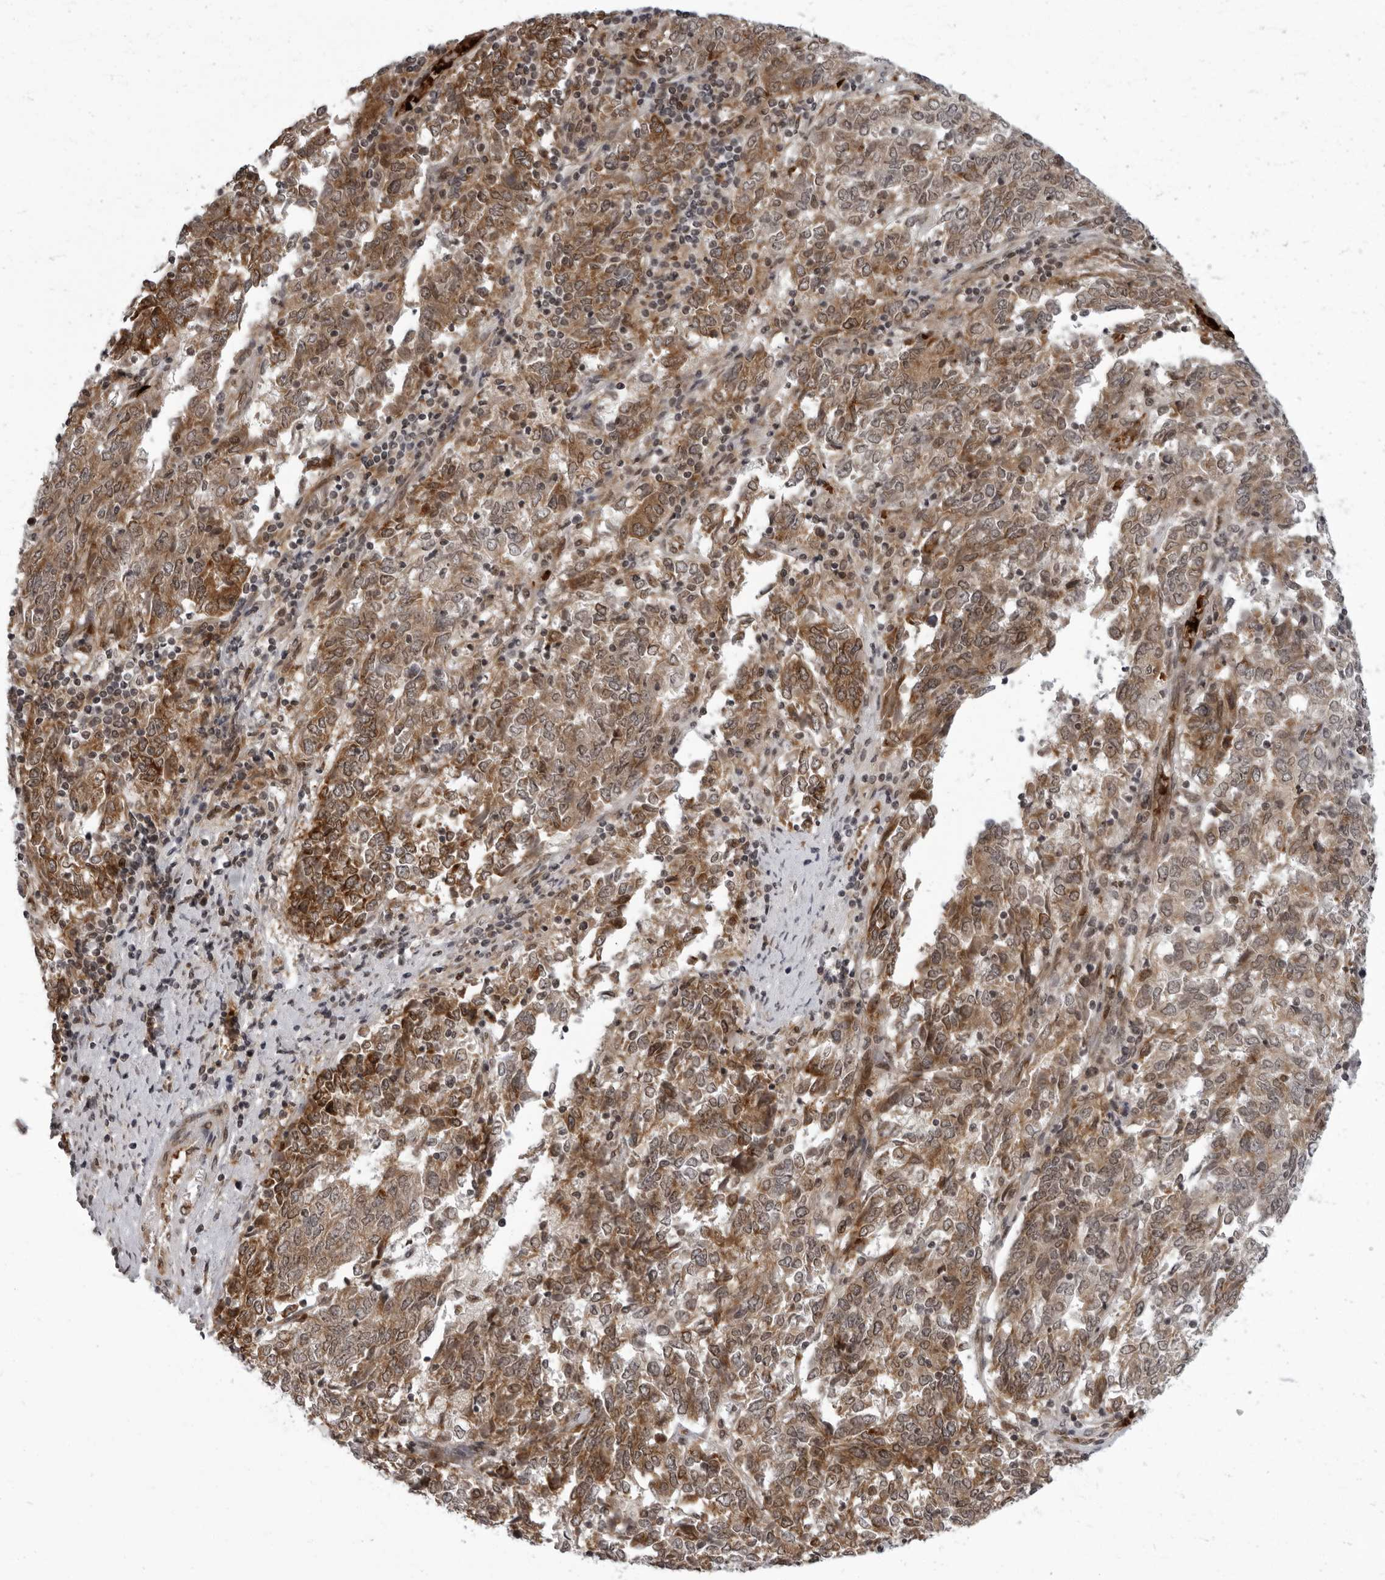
{"staining": {"intensity": "moderate", "quantity": ">75%", "location": "cytoplasmic/membranous"}, "tissue": "endometrial cancer", "cell_type": "Tumor cells", "image_type": "cancer", "snomed": [{"axis": "morphology", "description": "Adenocarcinoma, NOS"}, {"axis": "topography", "description": "Endometrium"}], "caption": "High-power microscopy captured an immunohistochemistry photomicrograph of endometrial cancer (adenocarcinoma), revealing moderate cytoplasmic/membranous staining in about >75% of tumor cells. Using DAB (brown) and hematoxylin (blue) stains, captured at high magnification using brightfield microscopy.", "gene": "THOP1", "patient": {"sex": "female", "age": 80}}